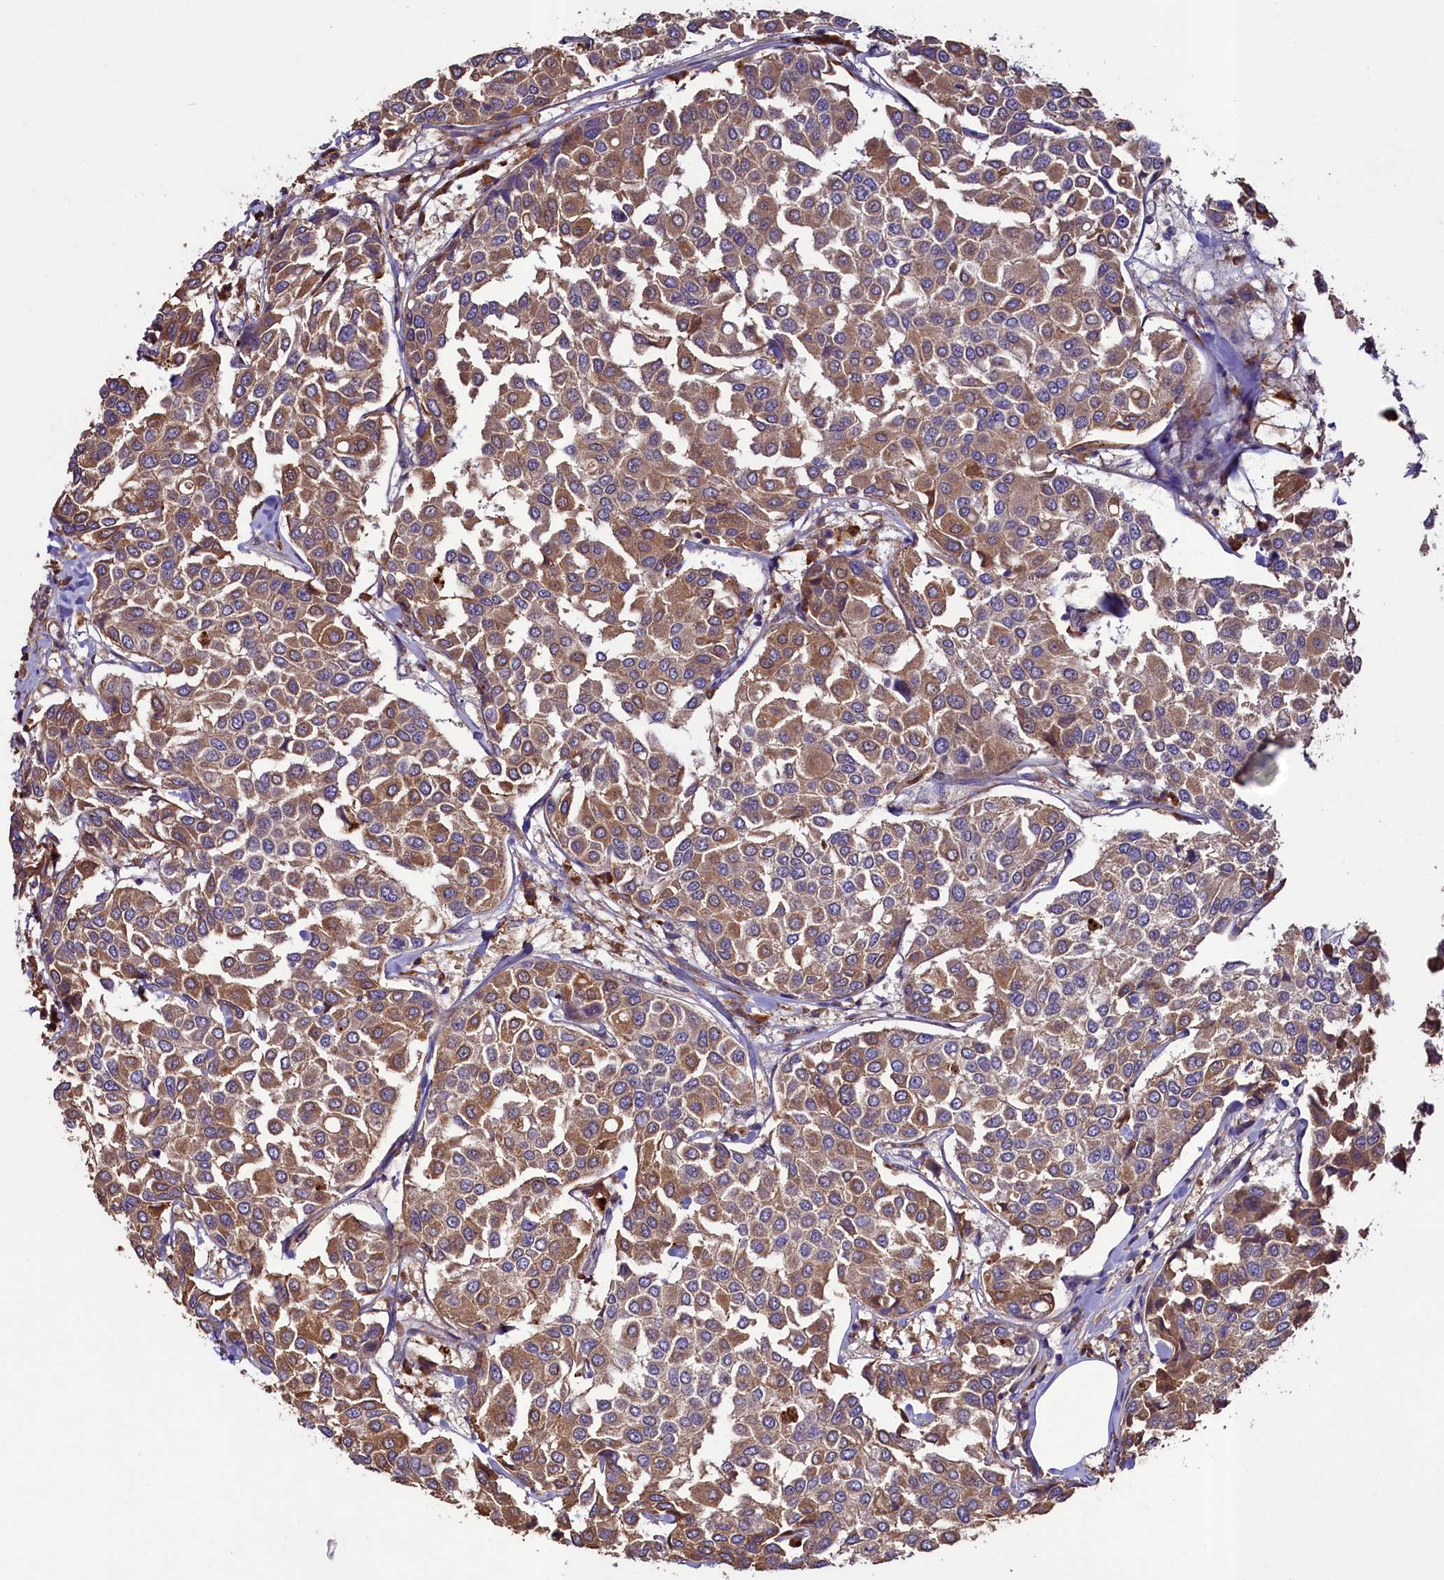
{"staining": {"intensity": "moderate", "quantity": ">75%", "location": "cytoplasmic/membranous"}, "tissue": "breast cancer", "cell_type": "Tumor cells", "image_type": "cancer", "snomed": [{"axis": "morphology", "description": "Duct carcinoma"}, {"axis": "topography", "description": "Breast"}], "caption": "Immunohistochemistry (IHC) of breast intraductal carcinoma exhibits medium levels of moderate cytoplasmic/membranous staining in approximately >75% of tumor cells.", "gene": "CCDC102A", "patient": {"sex": "female", "age": 55}}